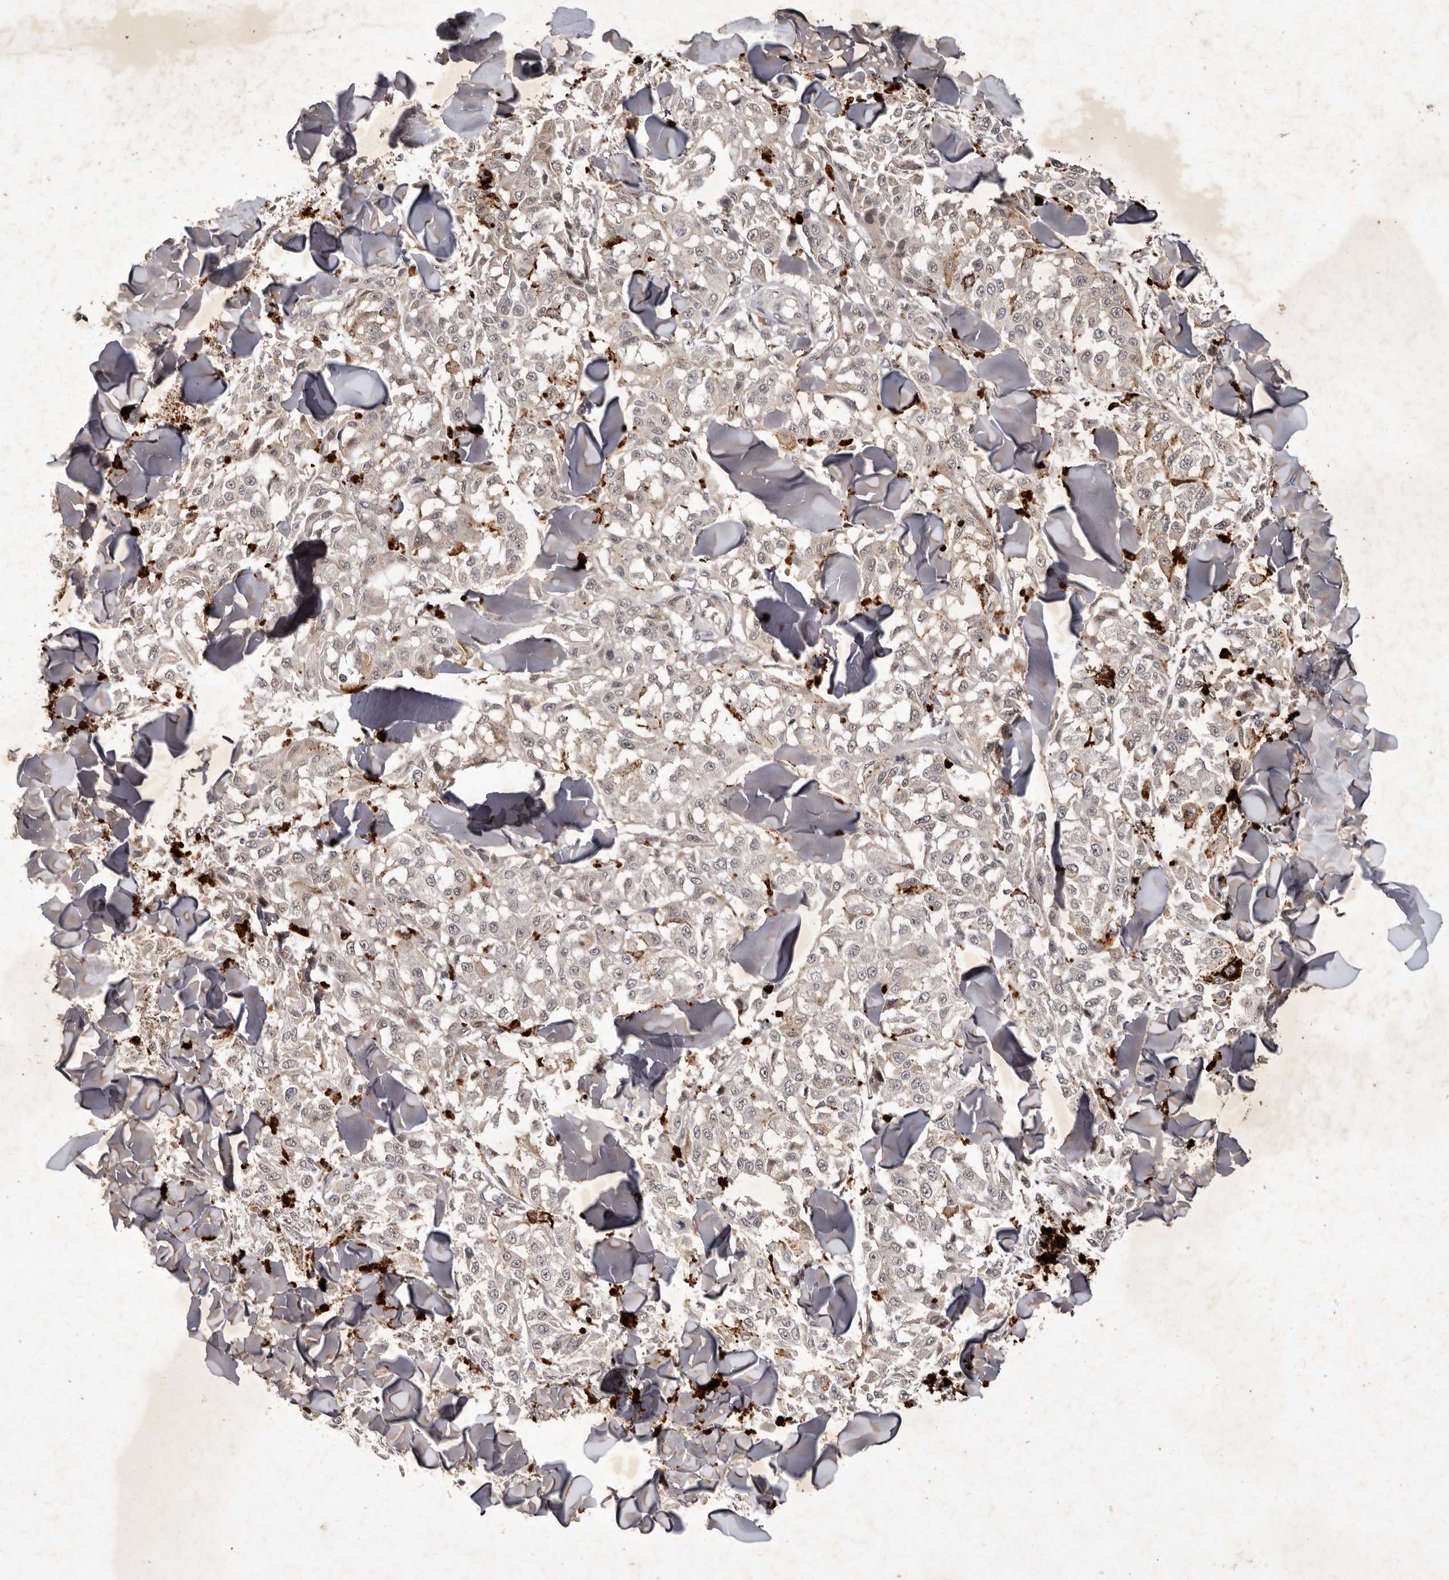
{"staining": {"intensity": "weak", "quantity": "25%-75%", "location": "cytoplasmic/membranous"}, "tissue": "melanoma", "cell_type": "Tumor cells", "image_type": "cancer", "snomed": [{"axis": "morphology", "description": "Malignant melanoma, NOS"}, {"axis": "topography", "description": "Skin"}], "caption": "The photomicrograph displays staining of malignant melanoma, revealing weak cytoplasmic/membranous protein positivity (brown color) within tumor cells. The staining is performed using DAB (3,3'-diaminobenzidine) brown chromogen to label protein expression. The nuclei are counter-stained blue using hematoxylin.", "gene": "ABL1", "patient": {"sex": "female", "age": 64}}